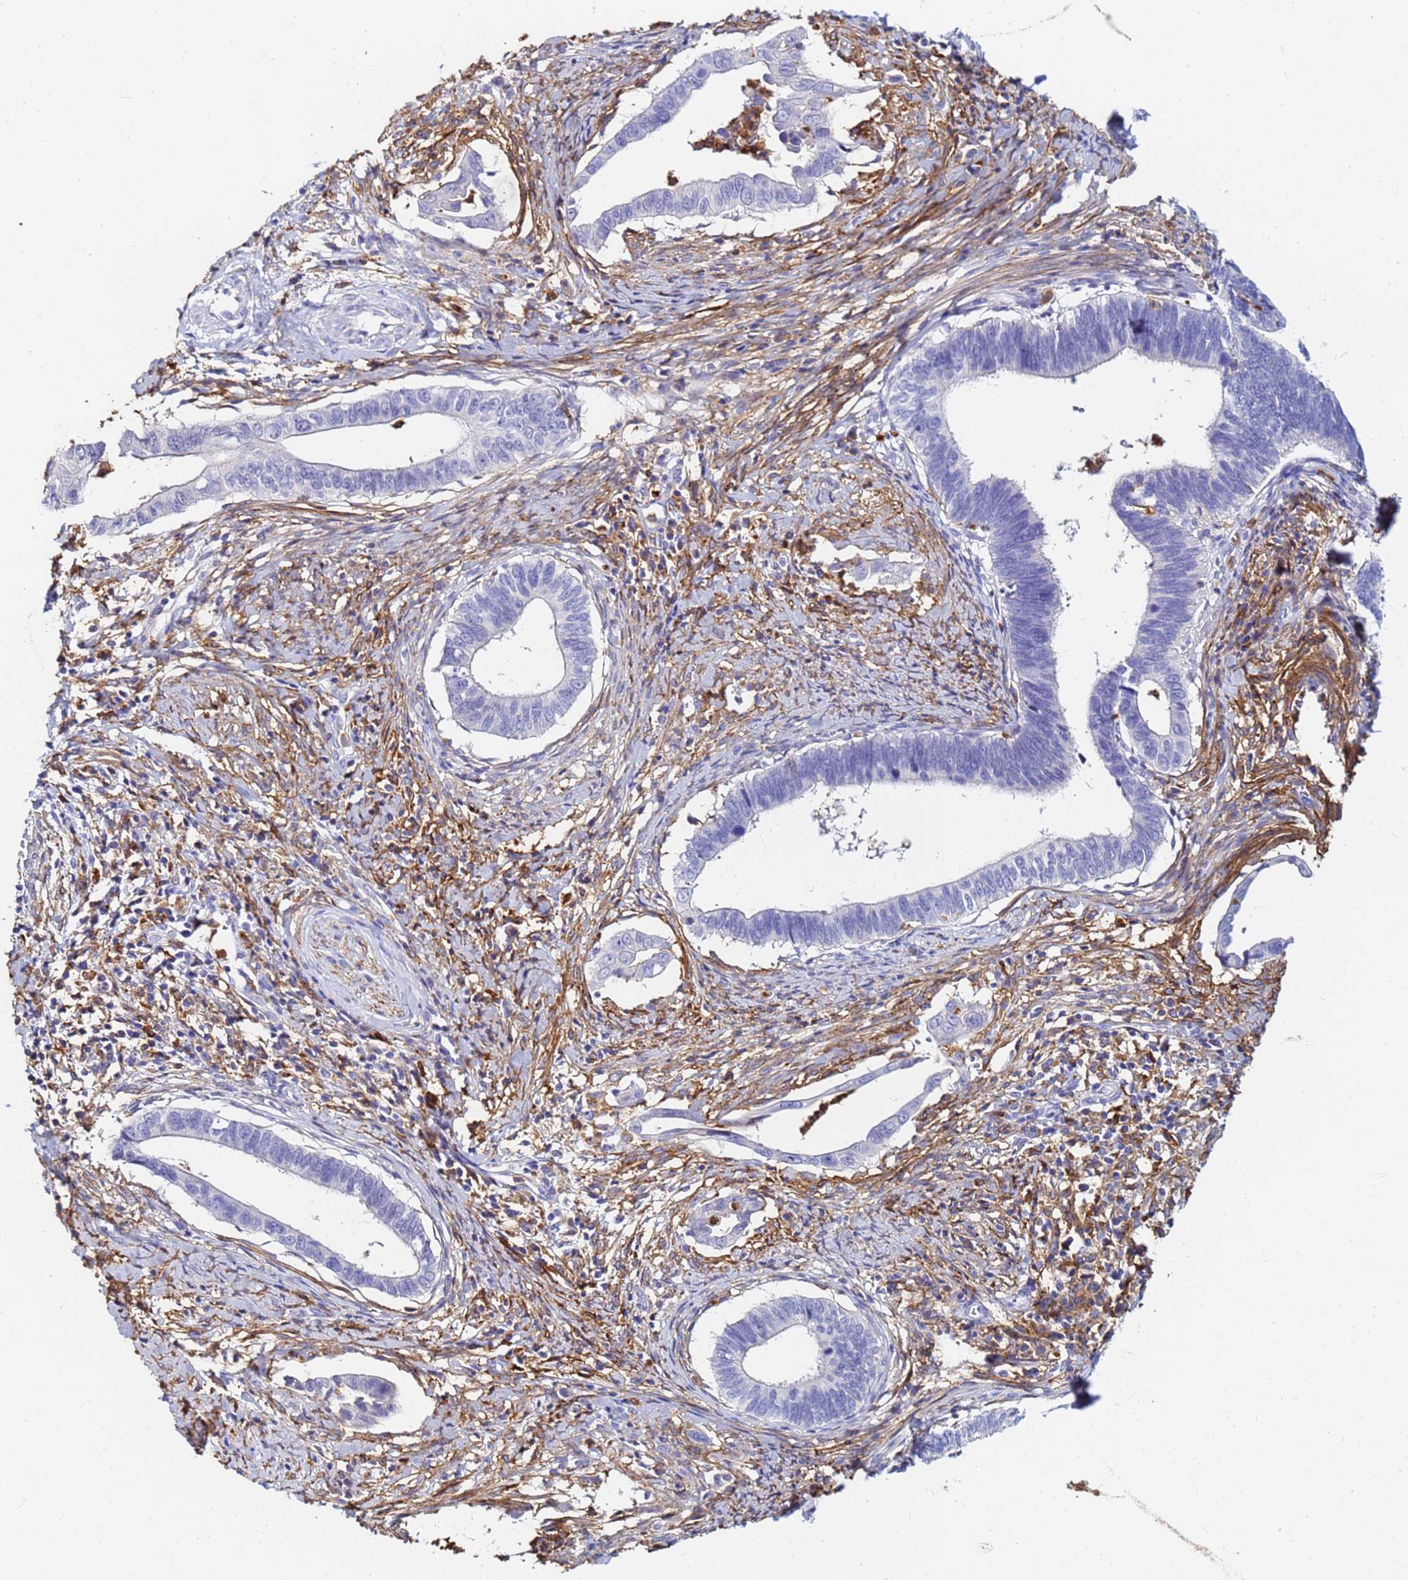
{"staining": {"intensity": "negative", "quantity": "none", "location": "none"}, "tissue": "cervical cancer", "cell_type": "Tumor cells", "image_type": "cancer", "snomed": [{"axis": "morphology", "description": "Adenocarcinoma, NOS"}, {"axis": "topography", "description": "Cervix"}], "caption": "The IHC histopathology image has no significant positivity in tumor cells of cervical cancer (adenocarcinoma) tissue.", "gene": "BASP1", "patient": {"sex": "female", "age": 42}}